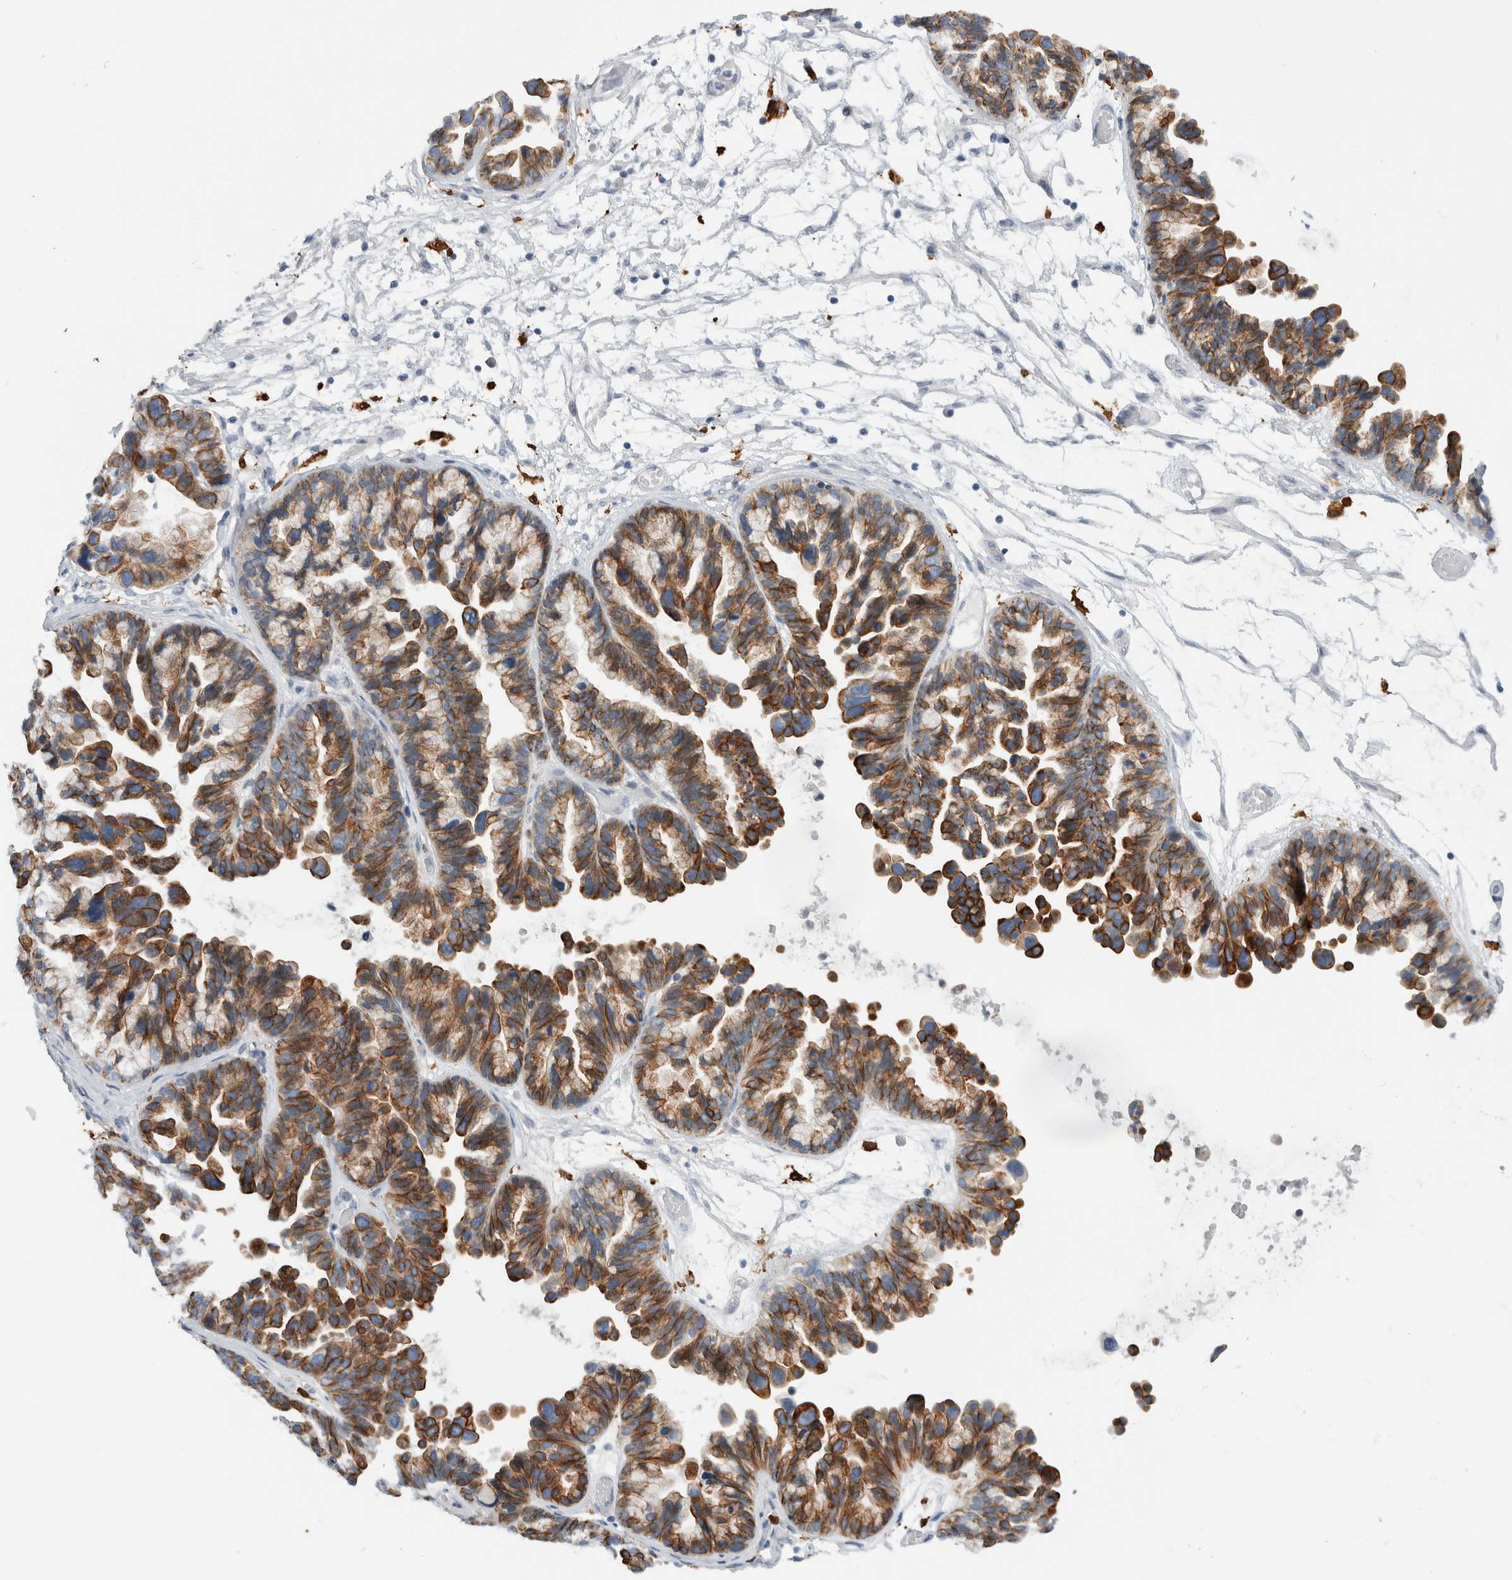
{"staining": {"intensity": "moderate", "quantity": ">75%", "location": "cytoplasmic/membranous"}, "tissue": "ovarian cancer", "cell_type": "Tumor cells", "image_type": "cancer", "snomed": [{"axis": "morphology", "description": "Cystadenocarcinoma, serous, NOS"}, {"axis": "topography", "description": "Ovary"}], "caption": "A photomicrograph showing moderate cytoplasmic/membranous staining in approximately >75% of tumor cells in serous cystadenocarcinoma (ovarian), as visualized by brown immunohistochemical staining.", "gene": "SLC20A2", "patient": {"sex": "female", "age": 56}}